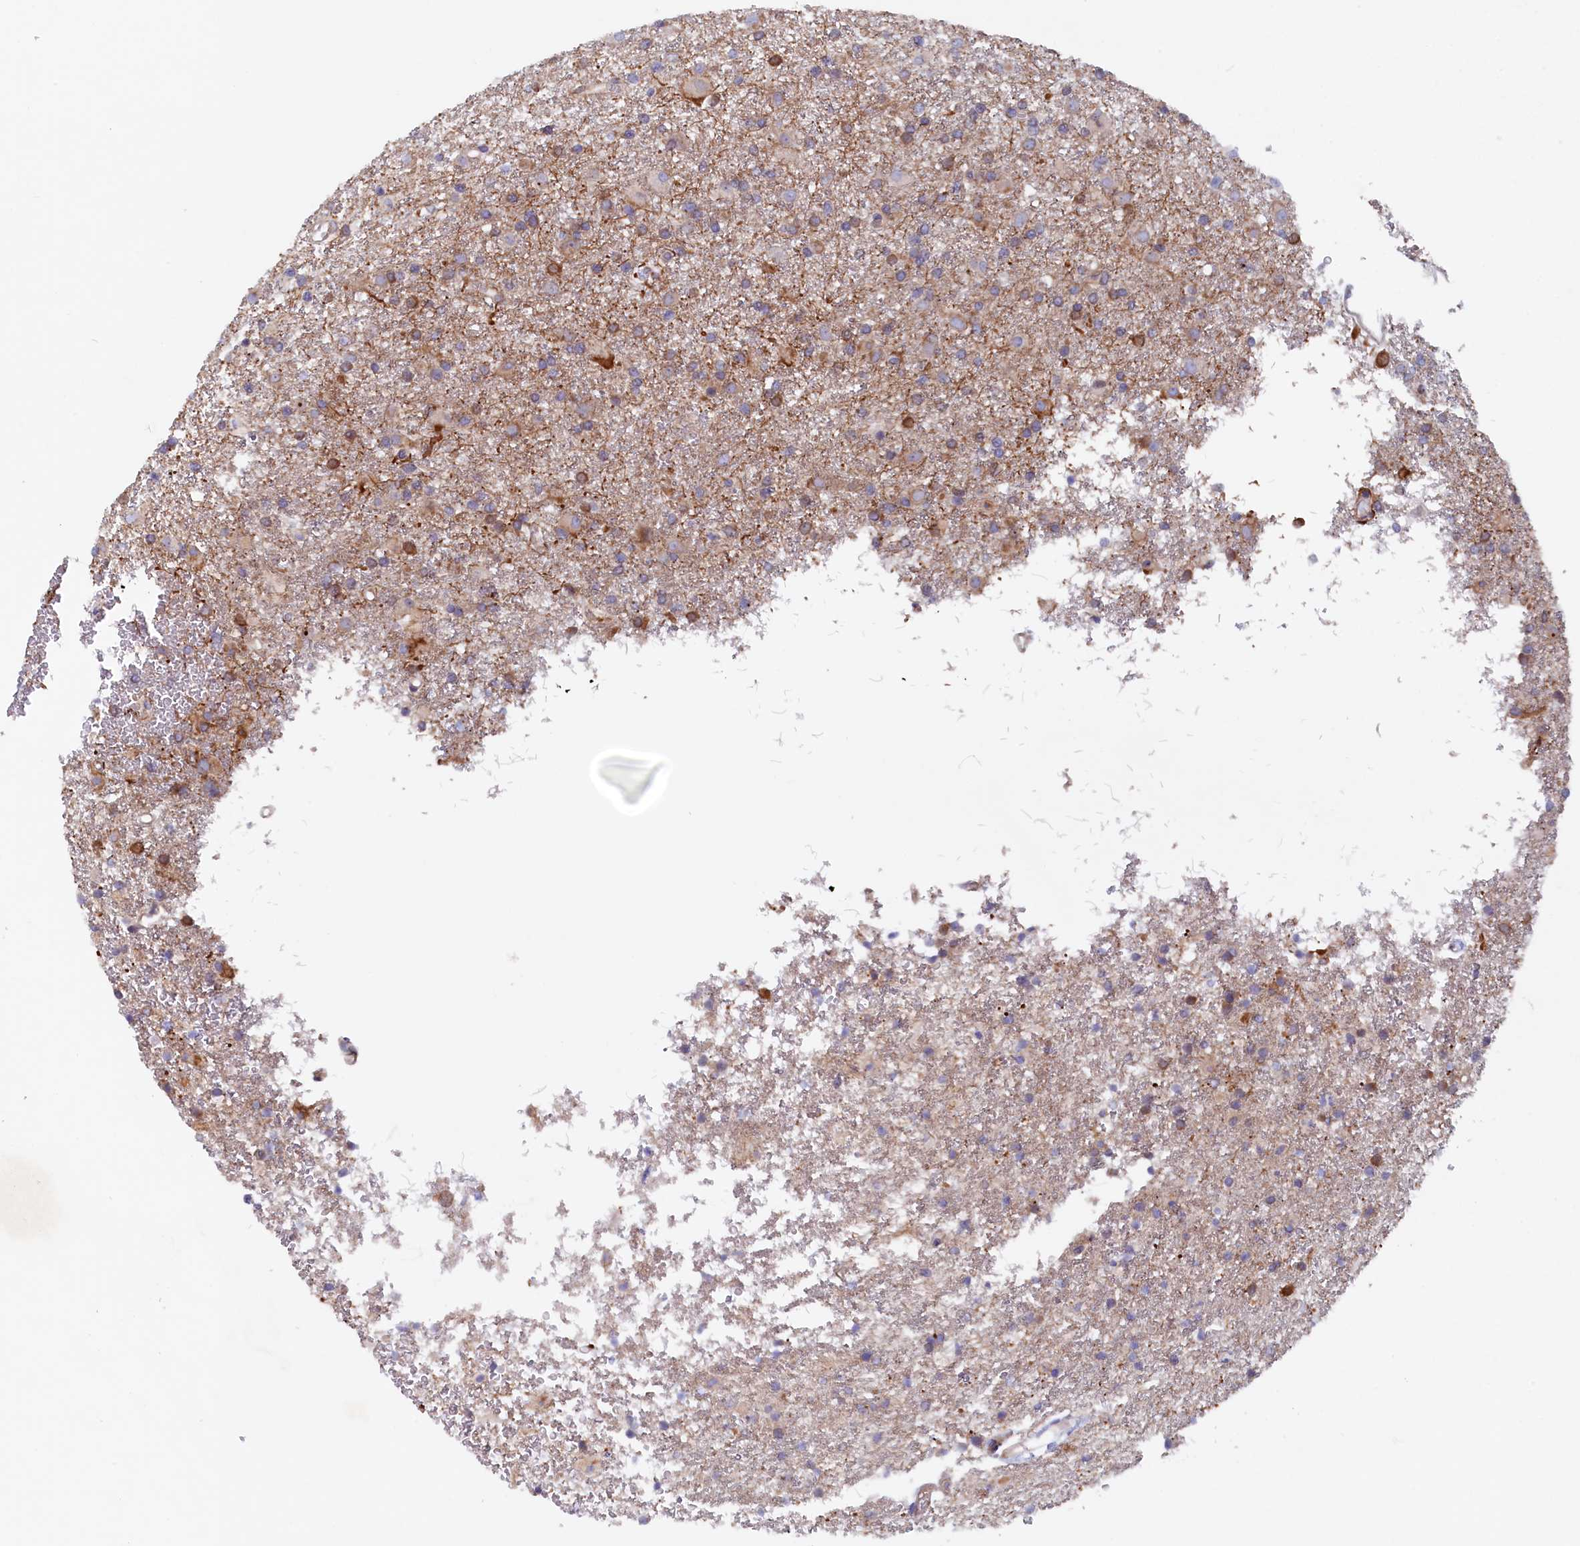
{"staining": {"intensity": "negative", "quantity": "none", "location": "none"}, "tissue": "glioma", "cell_type": "Tumor cells", "image_type": "cancer", "snomed": [{"axis": "morphology", "description": "Glioma, malignant, Low grade"}, {"axis": "topography", "description": "Brain"}], "caption": "DAB immunohistochemical staining of human malignant glioma (low-grade) shows no significant staining in tumor cells.", "gene": "JPT2", "patient": {"sex": "male", "age": 65}}